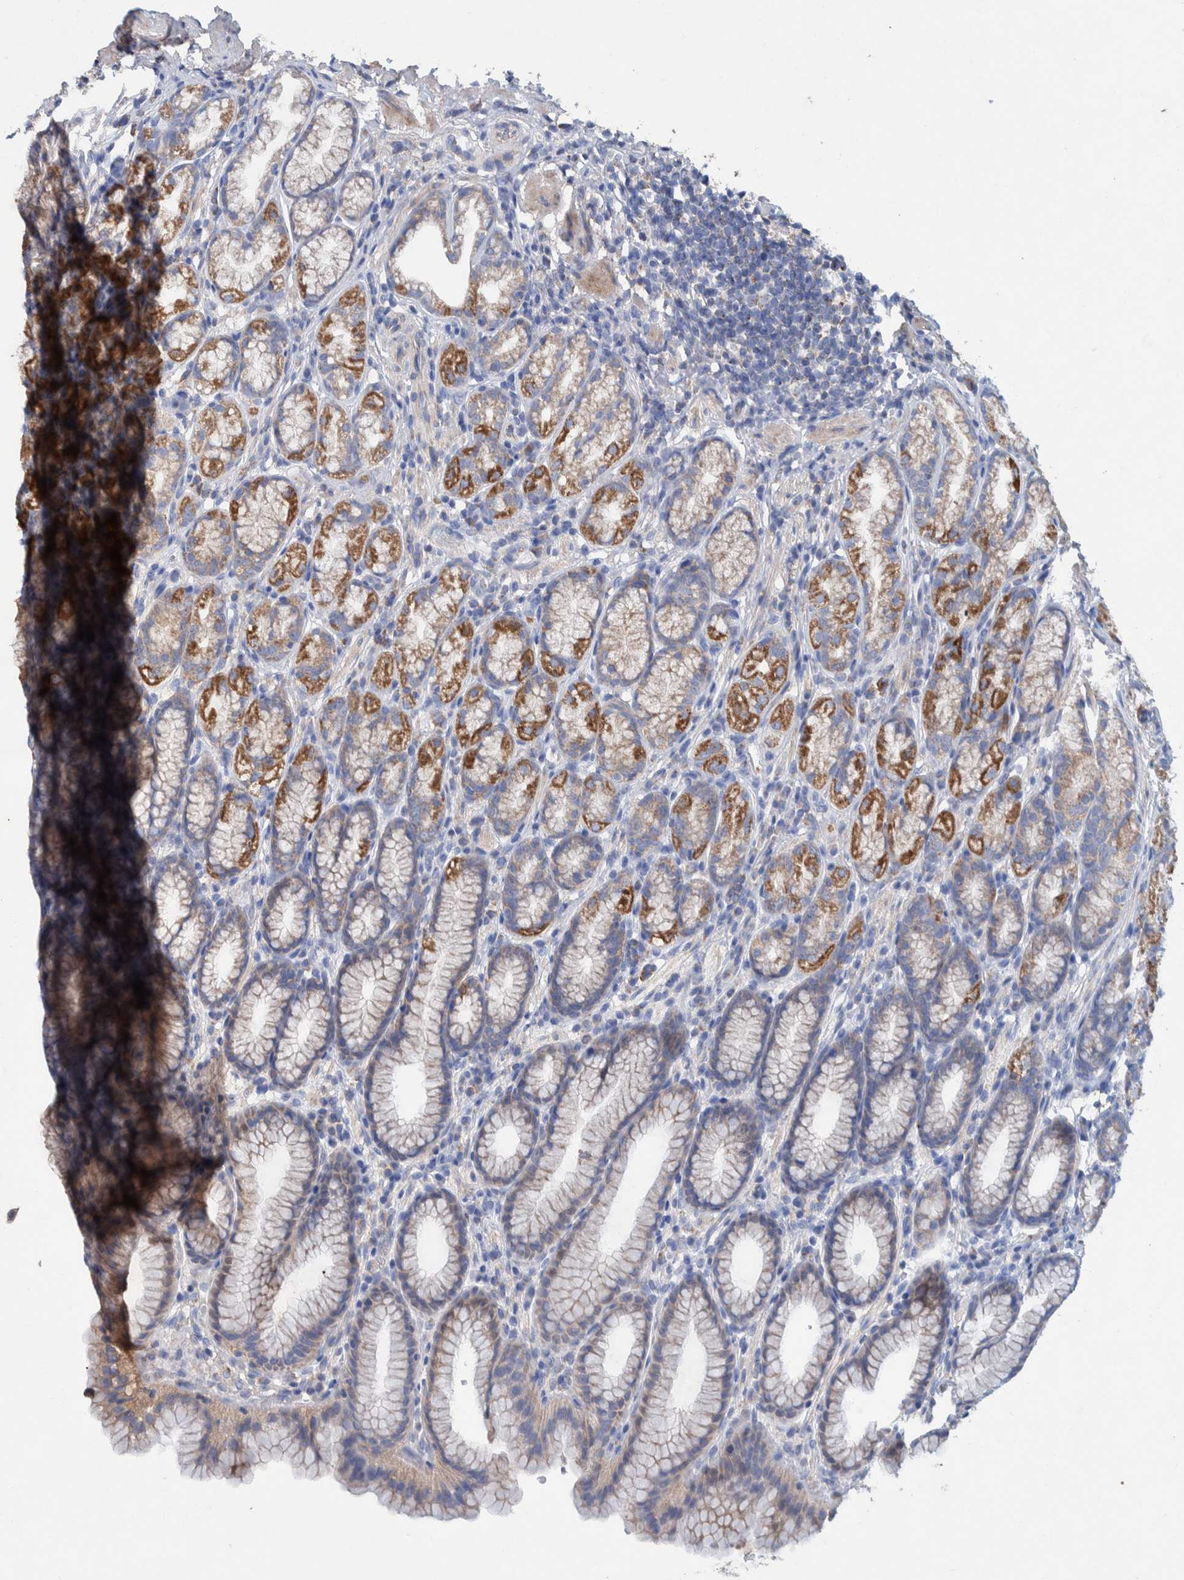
{"staining": {"intensity": "strong", "quantity": "25%-75%", "location": "cytoplasmic/membranous"}, "tissue": "stomach", "cell_type": "Glandular cells", "image_type": "normal", "snomed": [{"axis": "morphology", "description": "Normal tissue, NOS"}, {"axis": "topography", "description": "Stomach"}], "caption": "Glandular cells show strong cytoplasmic/membranous staining in about 25%-75% of cells in normal stomach. The protein of interest is stained brown, and the nuclei are stained in blue (DAB IHC with brightfield microscopy, high magnification).", "gene": "DECR1", "patient": {"sex": "male", "age": 42}}